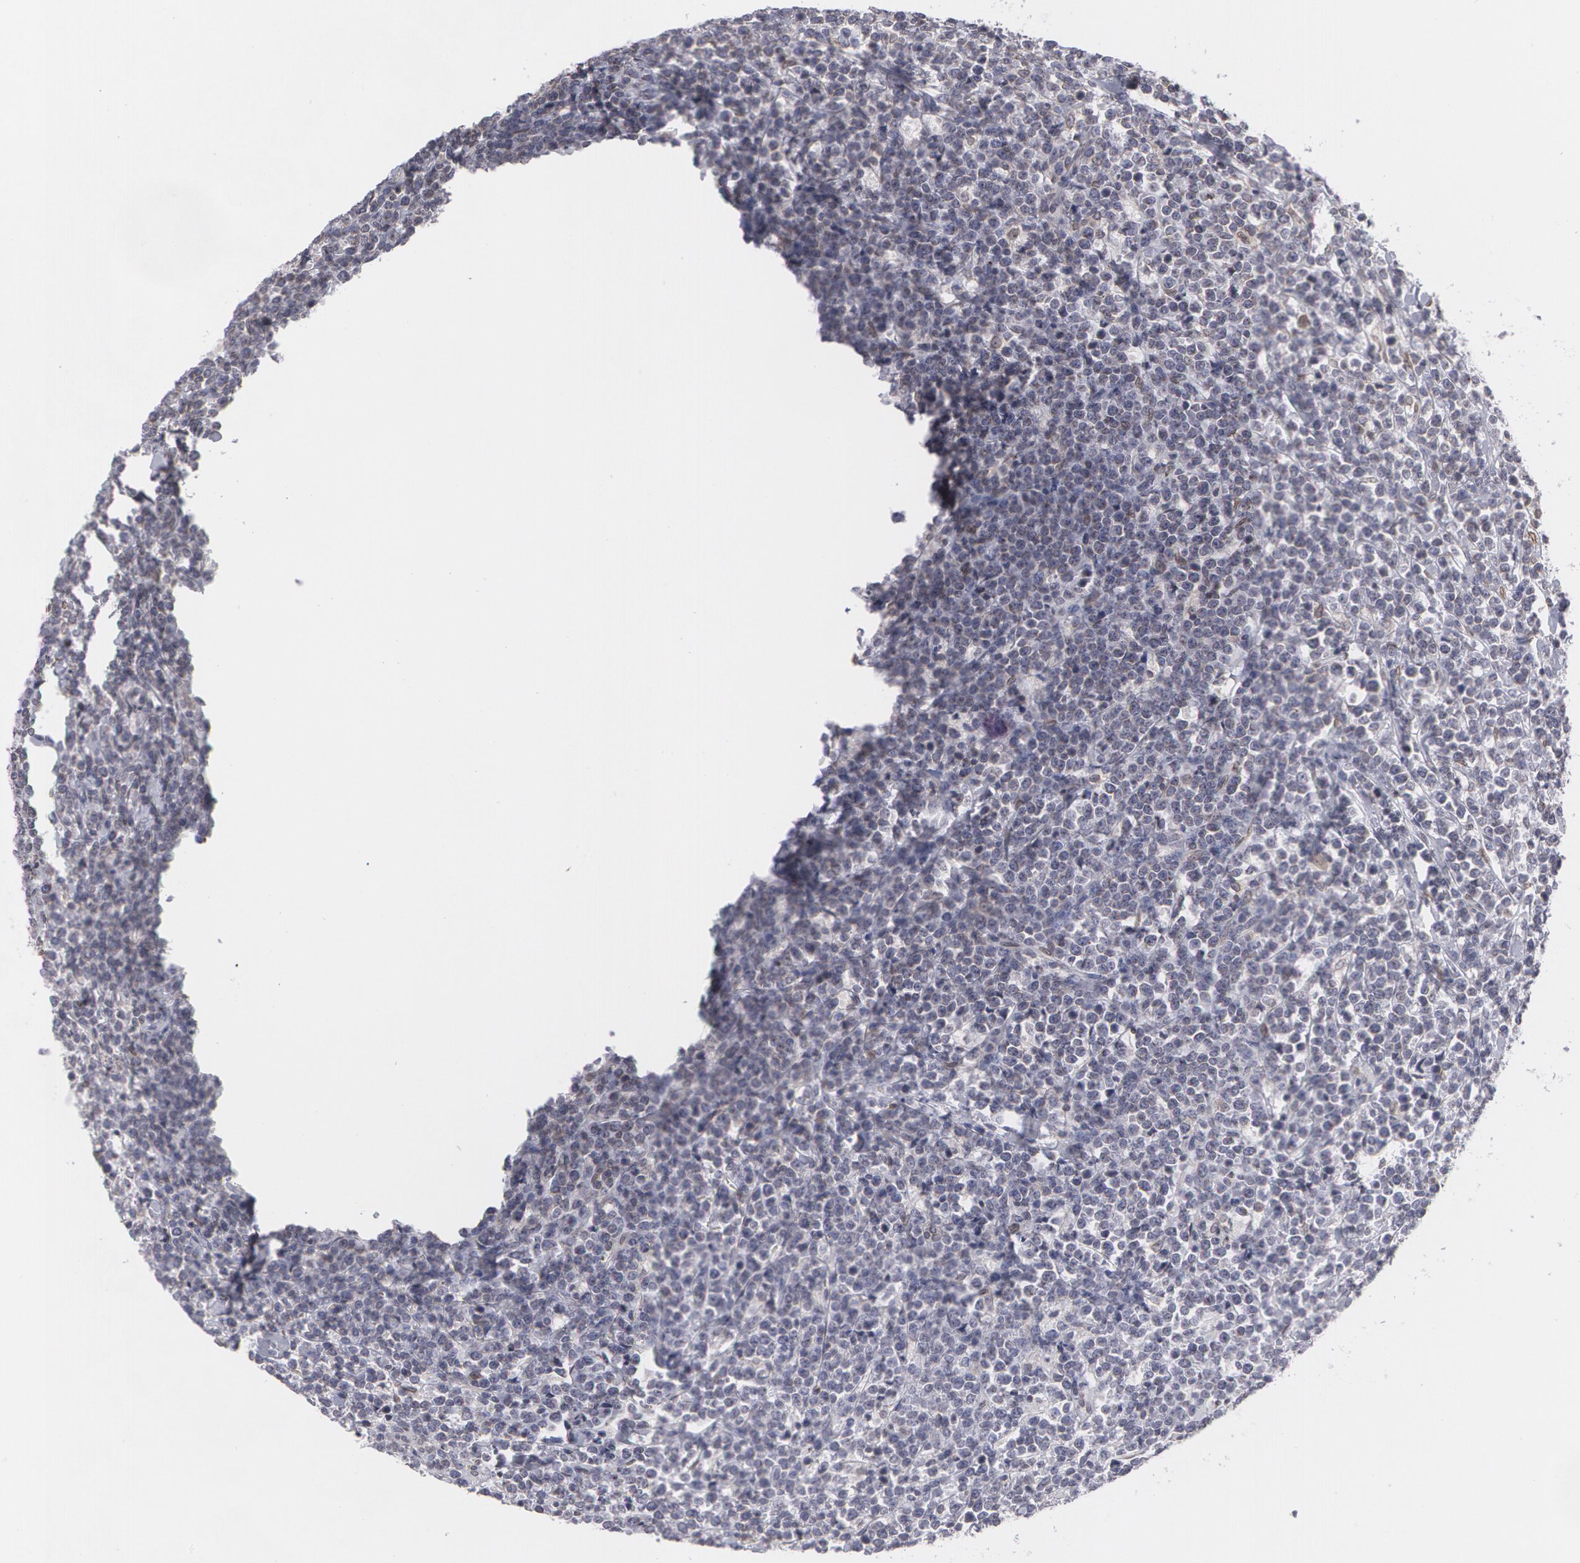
{"staining": {"intensity": "negative", "quantity": "none", "location": "none"}, "tissue": "lymphoma", "cell_type": "Tumor cells", "image_type": "cancer", "snomed": [{"axis": "morphology", "description": "Malignant lymphoma, non-Hodgkin's type, High grade"}, {"axis": "topography", "description": "Small intestine"}, {"axis": "topography", "description": "Colon"}], "caption": "An immunohistochemistry (IHC) micrograph of lymphoma is shown. There is no staining in tumor cells of lymphoma.", "gene": "EMD", "patient": {"sex": "male", "age": 8}}